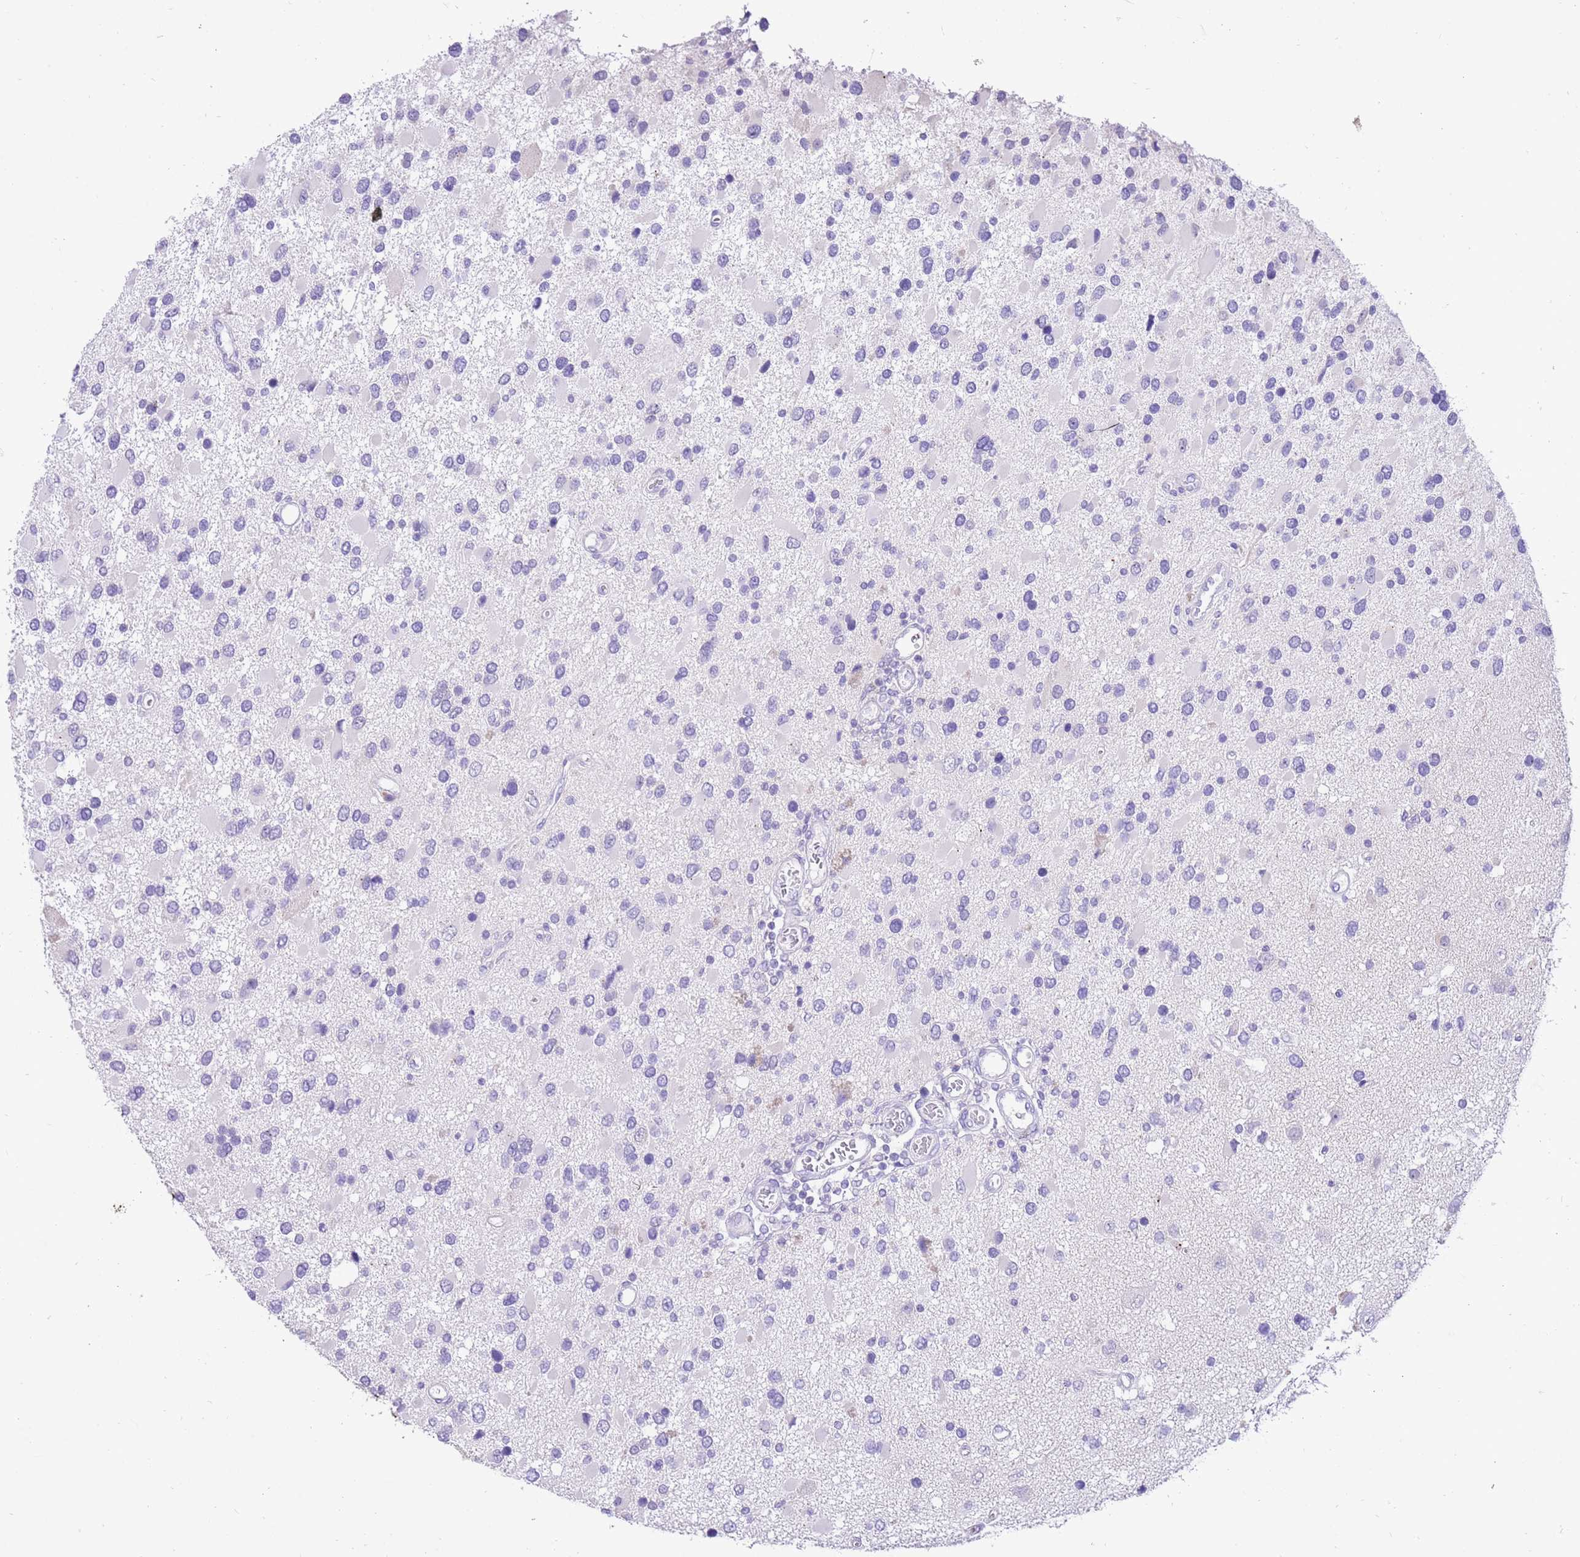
{"staining": {"intensity": "negative", "quantity": "none", "location": "none"}, "tissue": "glioma", "cell_type": "Tumor cells", "image_type": "cancer", "snomed": [{"axis": "morphology", "description": "Glioma, malignant, High grade"}, {"axis": "topography", "description": "Brain"}], "caption": "Tumor cells show no significant positivity in glioma.", "gene": "R3HDM4", "patient": {"sex": "male", "age": 53}}